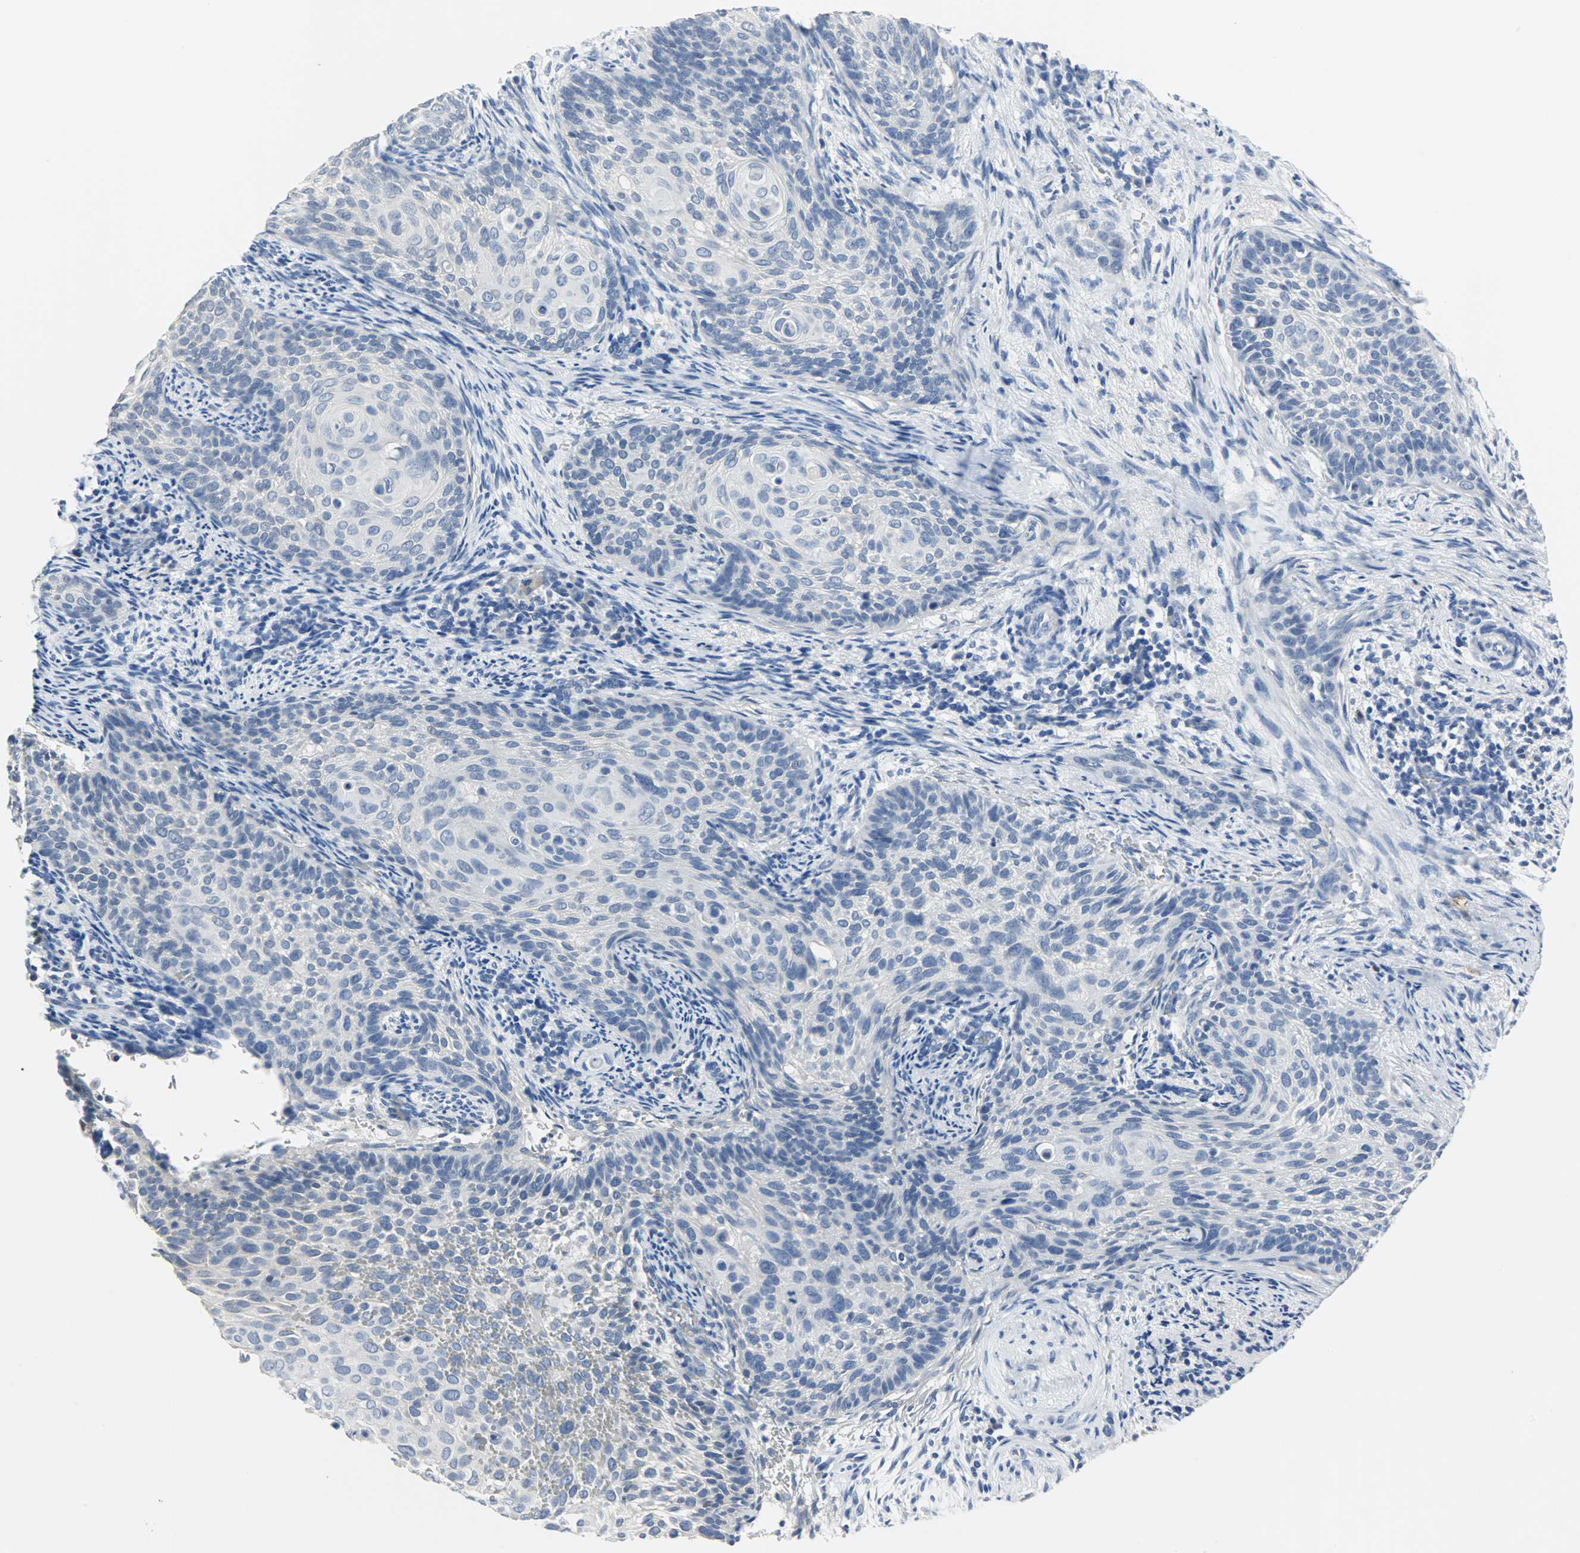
{"staining": {"intensity": "negative", "quantity": "none", "location": "none"}, "tissue": "cervical cancer", "cell_type": "Tumor cells", "image_type": "cancer", "snomed": [{"axis": "morphology", "description": "Squamous cell carcinoma, NOS"}, {"axis": "topography", "description": "Cervix"}], "caption": "The immunohistochemistry (IHC) photomicrograph has no significant staining in tumor cells of squamous cell carcinoma (cervical) tissue.", "gene": "CEBPE", "patient": {"sex": "female", "age": 33}}